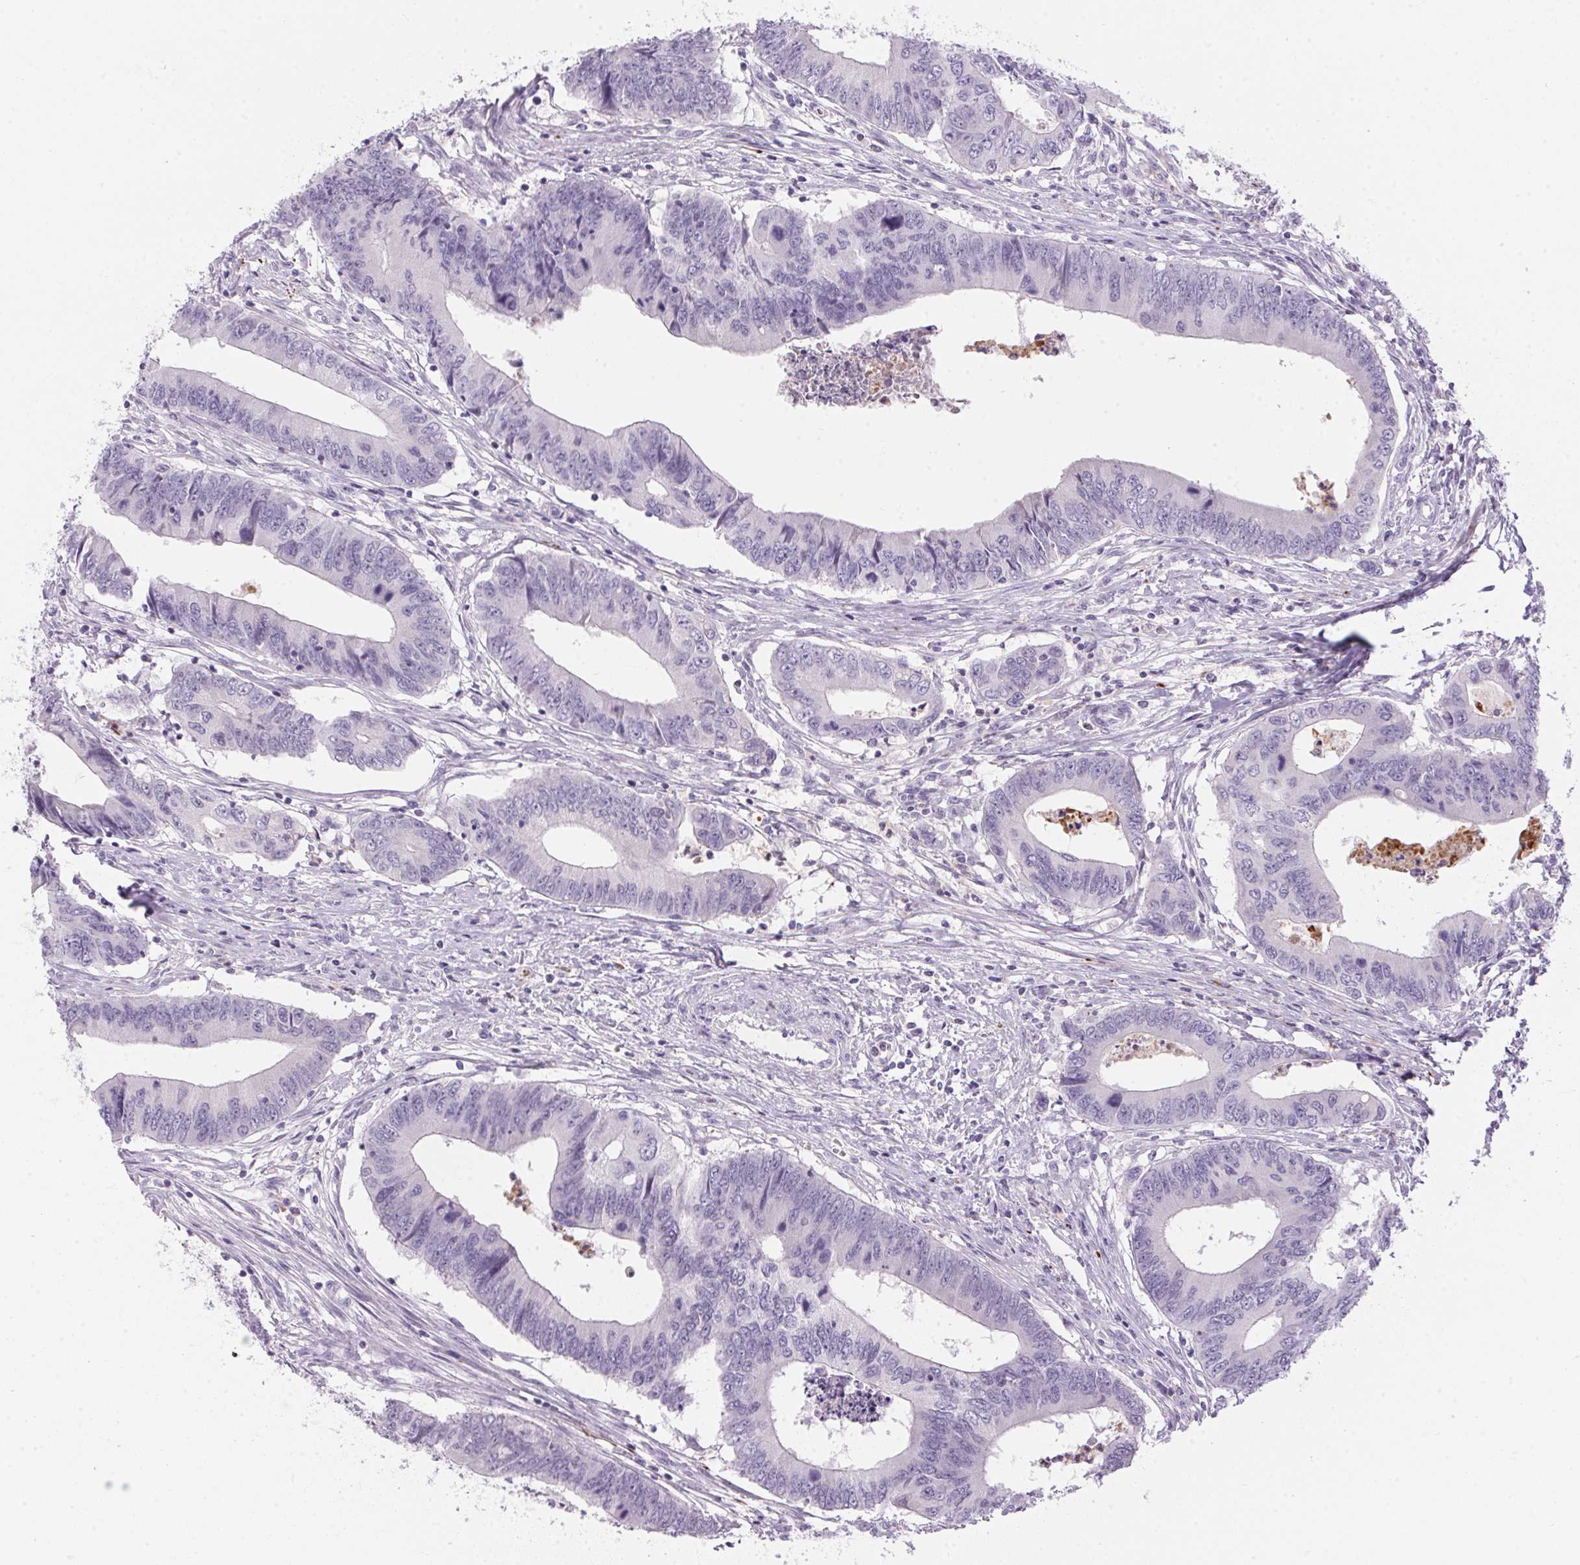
{"staining": {"intensity": "negative", "quantity": "none", "location": "none"}, "tissue": "colorectal cancer", "cell_type": "Tumor cells", "image_type": "cancer", "snomed": [{"axis": "morphology", "description": "Adenocarcinoma, NOS"}, {"axis": "topography", "description": "Colon"}], "caption": "Tumor cells show no significant protein staining in adenocarcinoma (colorectal).", "gene": "ECPAS", "patient": {"sex": "male", "age": 53}}